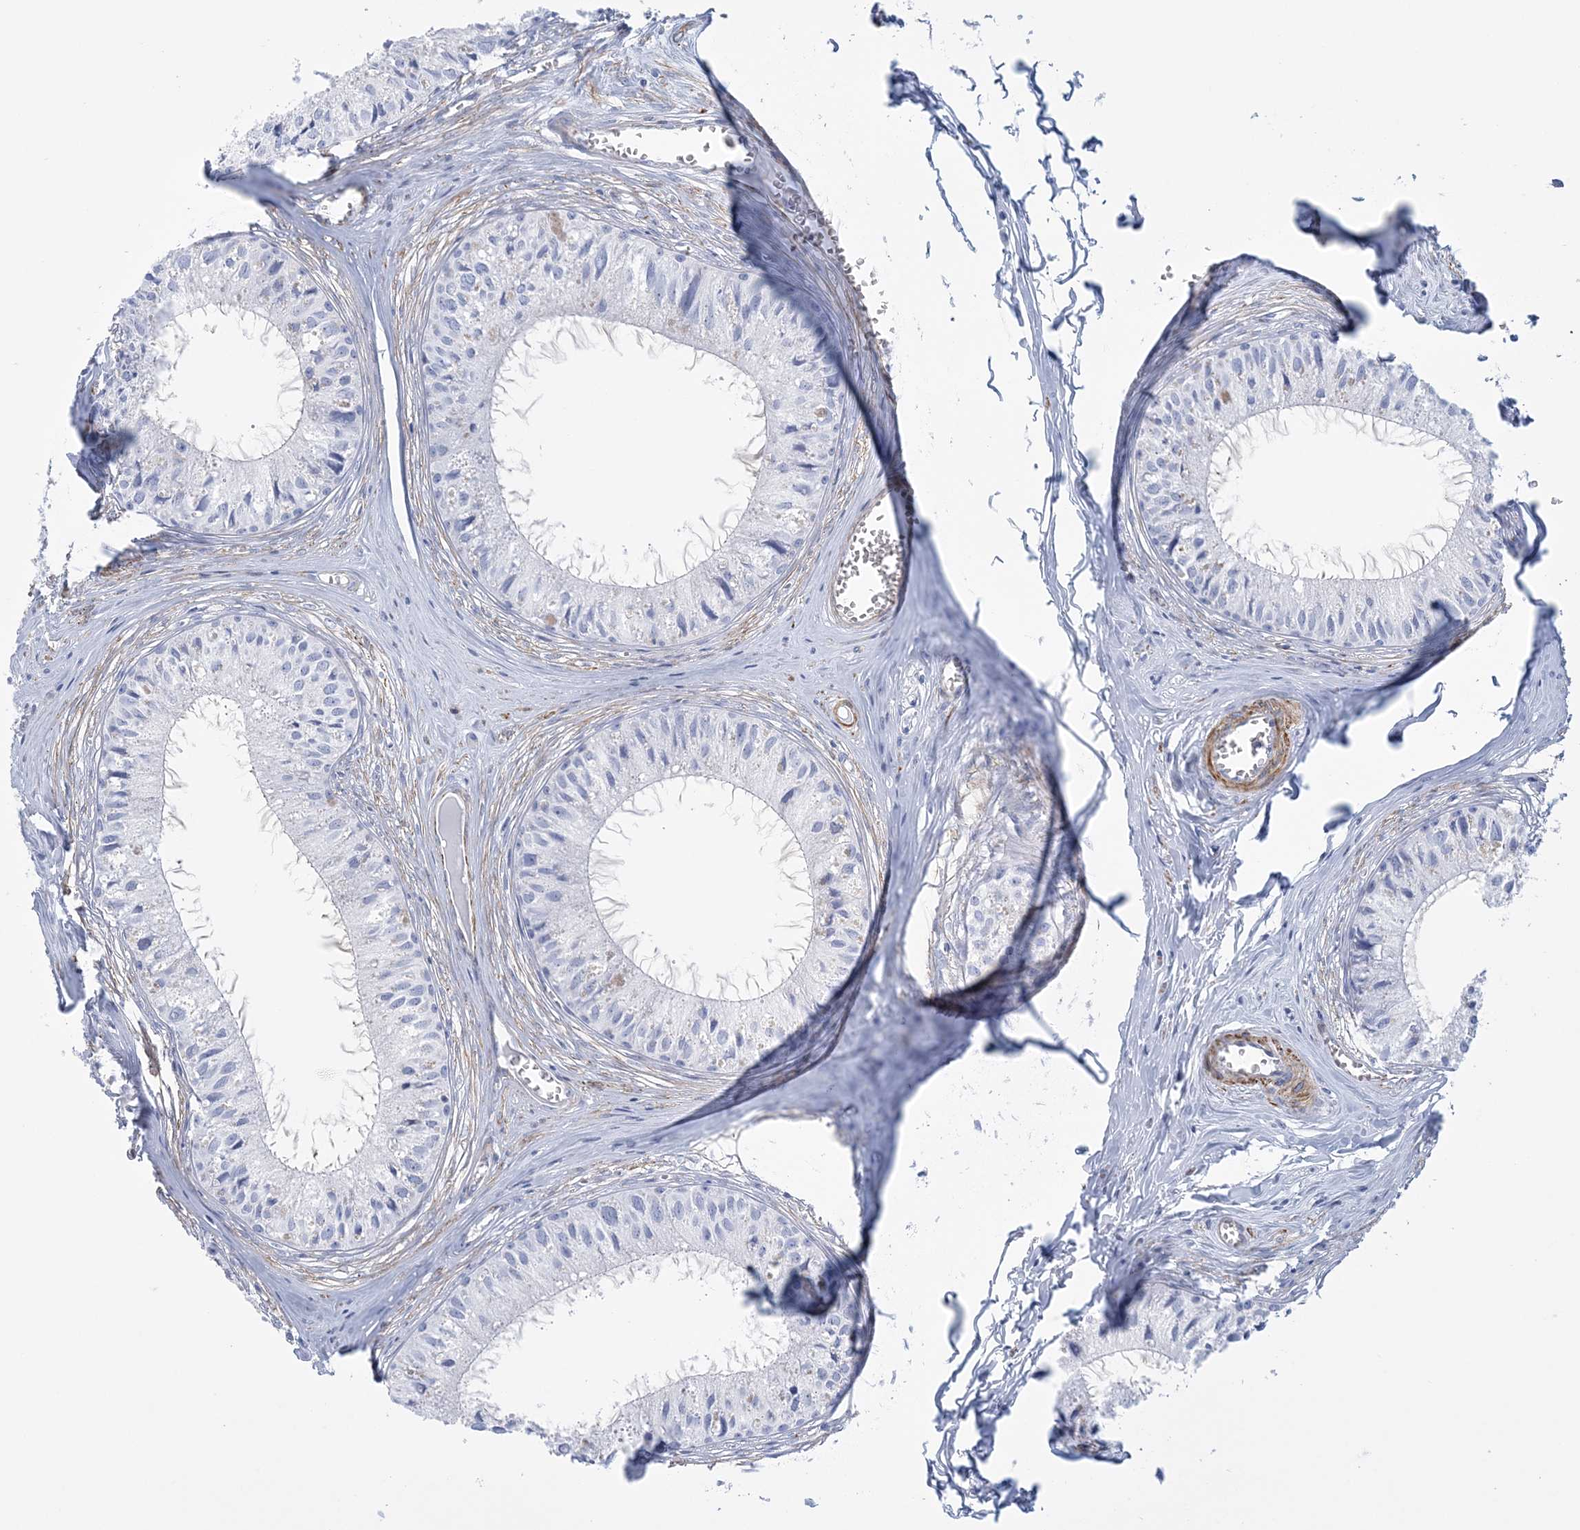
{"staining": {"intensity": "moderate", "quantity": "25%-75%", "location": "cytoplasmic/membranous"}, "tissue": "epididymis", "cell_type": "Glandular cells", "image_type": "normal", "snomed": [{"axis": "morphology", "description": "Normal tissue, NOS"}, {"axis": "topography", "description": "Epididymis"}], "caption": "Brown immunohistochemical staining in benign epididymis displays moderate cytoplasmic/membranous staining in approximately 25%-75% of glandular cells. (DAB (3,3'-diaminobenzidine) IHC, brown staining for protein, blue staining for nuclei).", "gene": "C11orf21", "patient": {"sex": "male", "age": 36}}